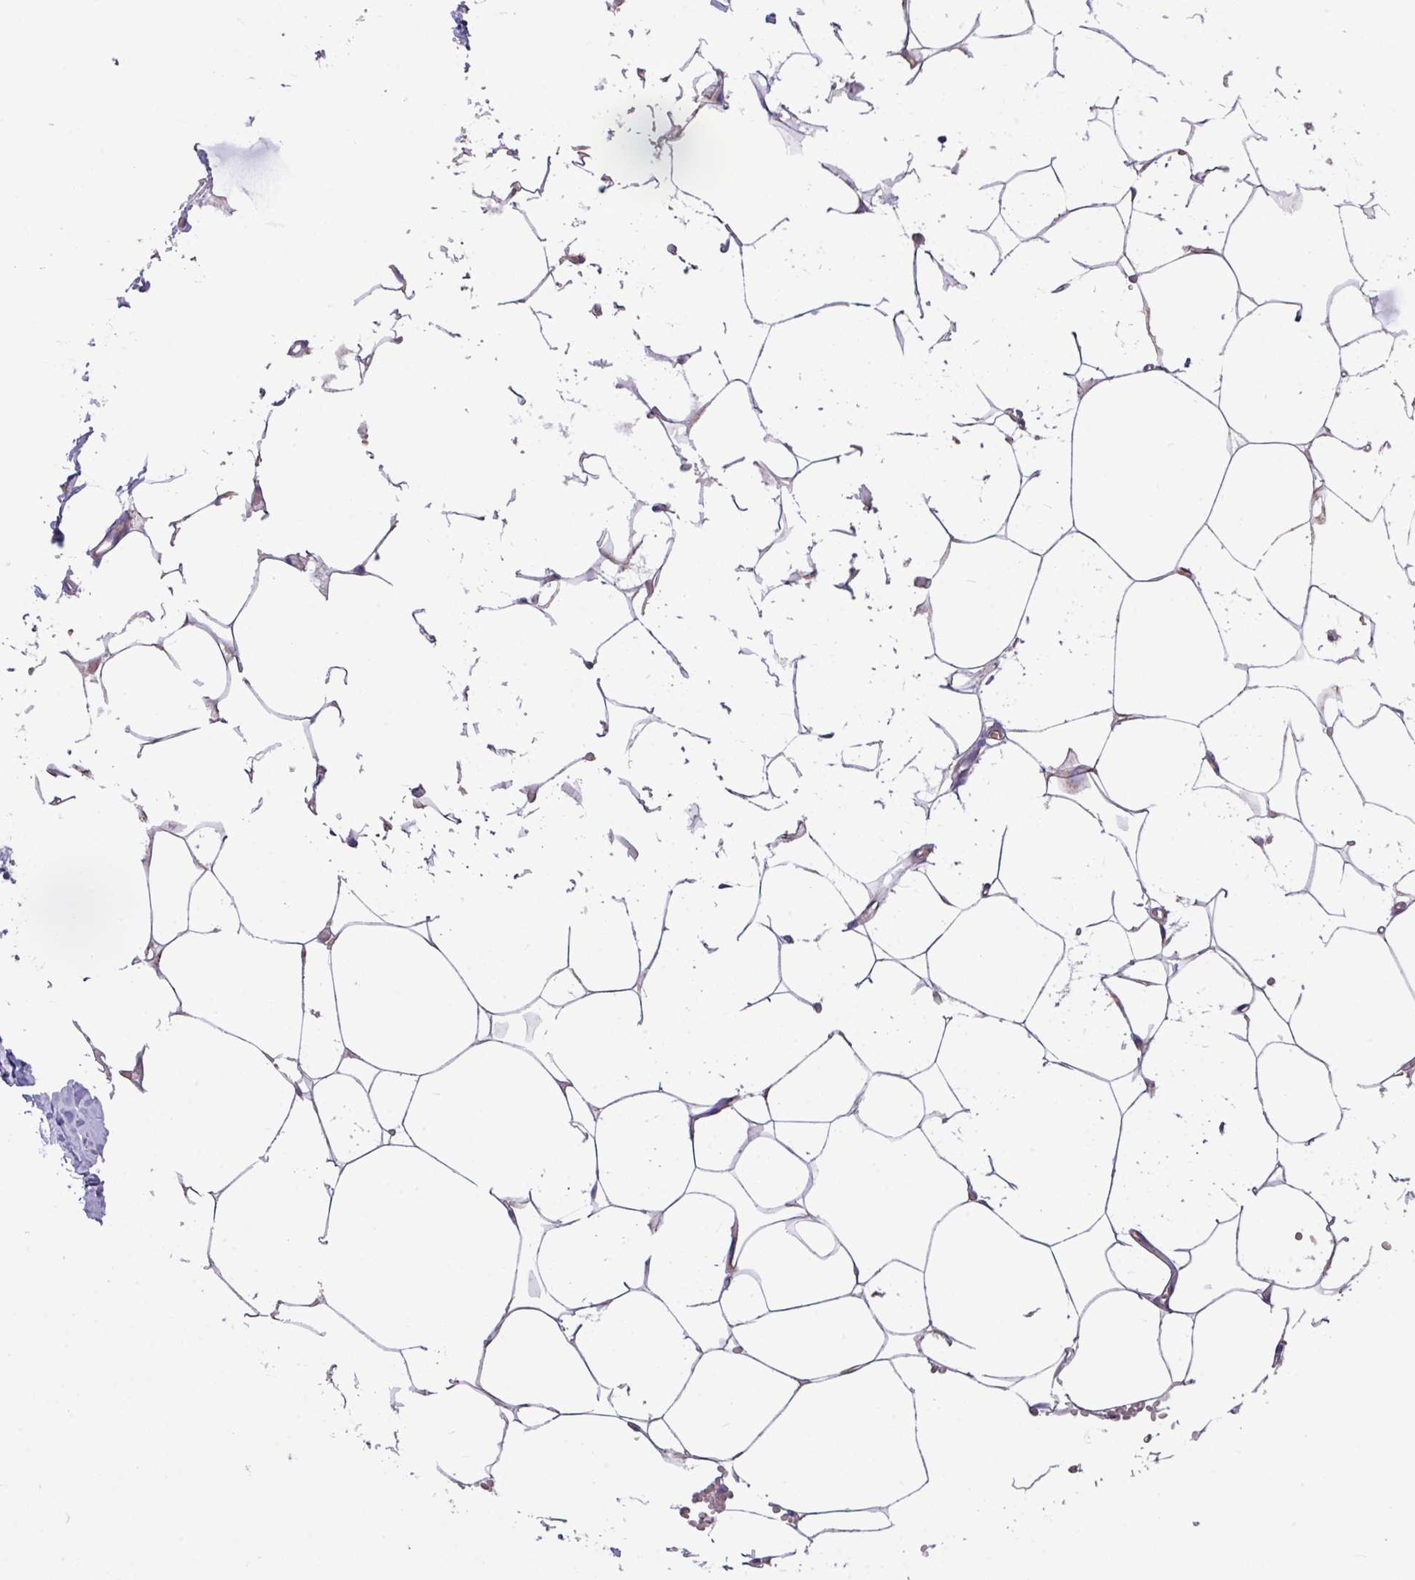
{"staining": {"intensity": "negative", "quantity": "none", "location": "none"}, "tissue": "breast", "cell_type": "Adipocytes", "image_type": "normal", "snomed": [{"axis": "morphology", "description": "Normal tissue, NOS"}, {"axis": "topography", "description": "Breast"}], "caption": "This is a micrograph of immunohistochemistry staining of normal breast, which shows no positivity in adipocytes. (Stains: DAB (3,3'-diaminobenzidine) immunohistochemistry with hematoxylin counter stain, Microscopy: brightfield microscopy at high magnification).", "gene": "PPM1J", "patient": {"sex": "female", "age": 27}}